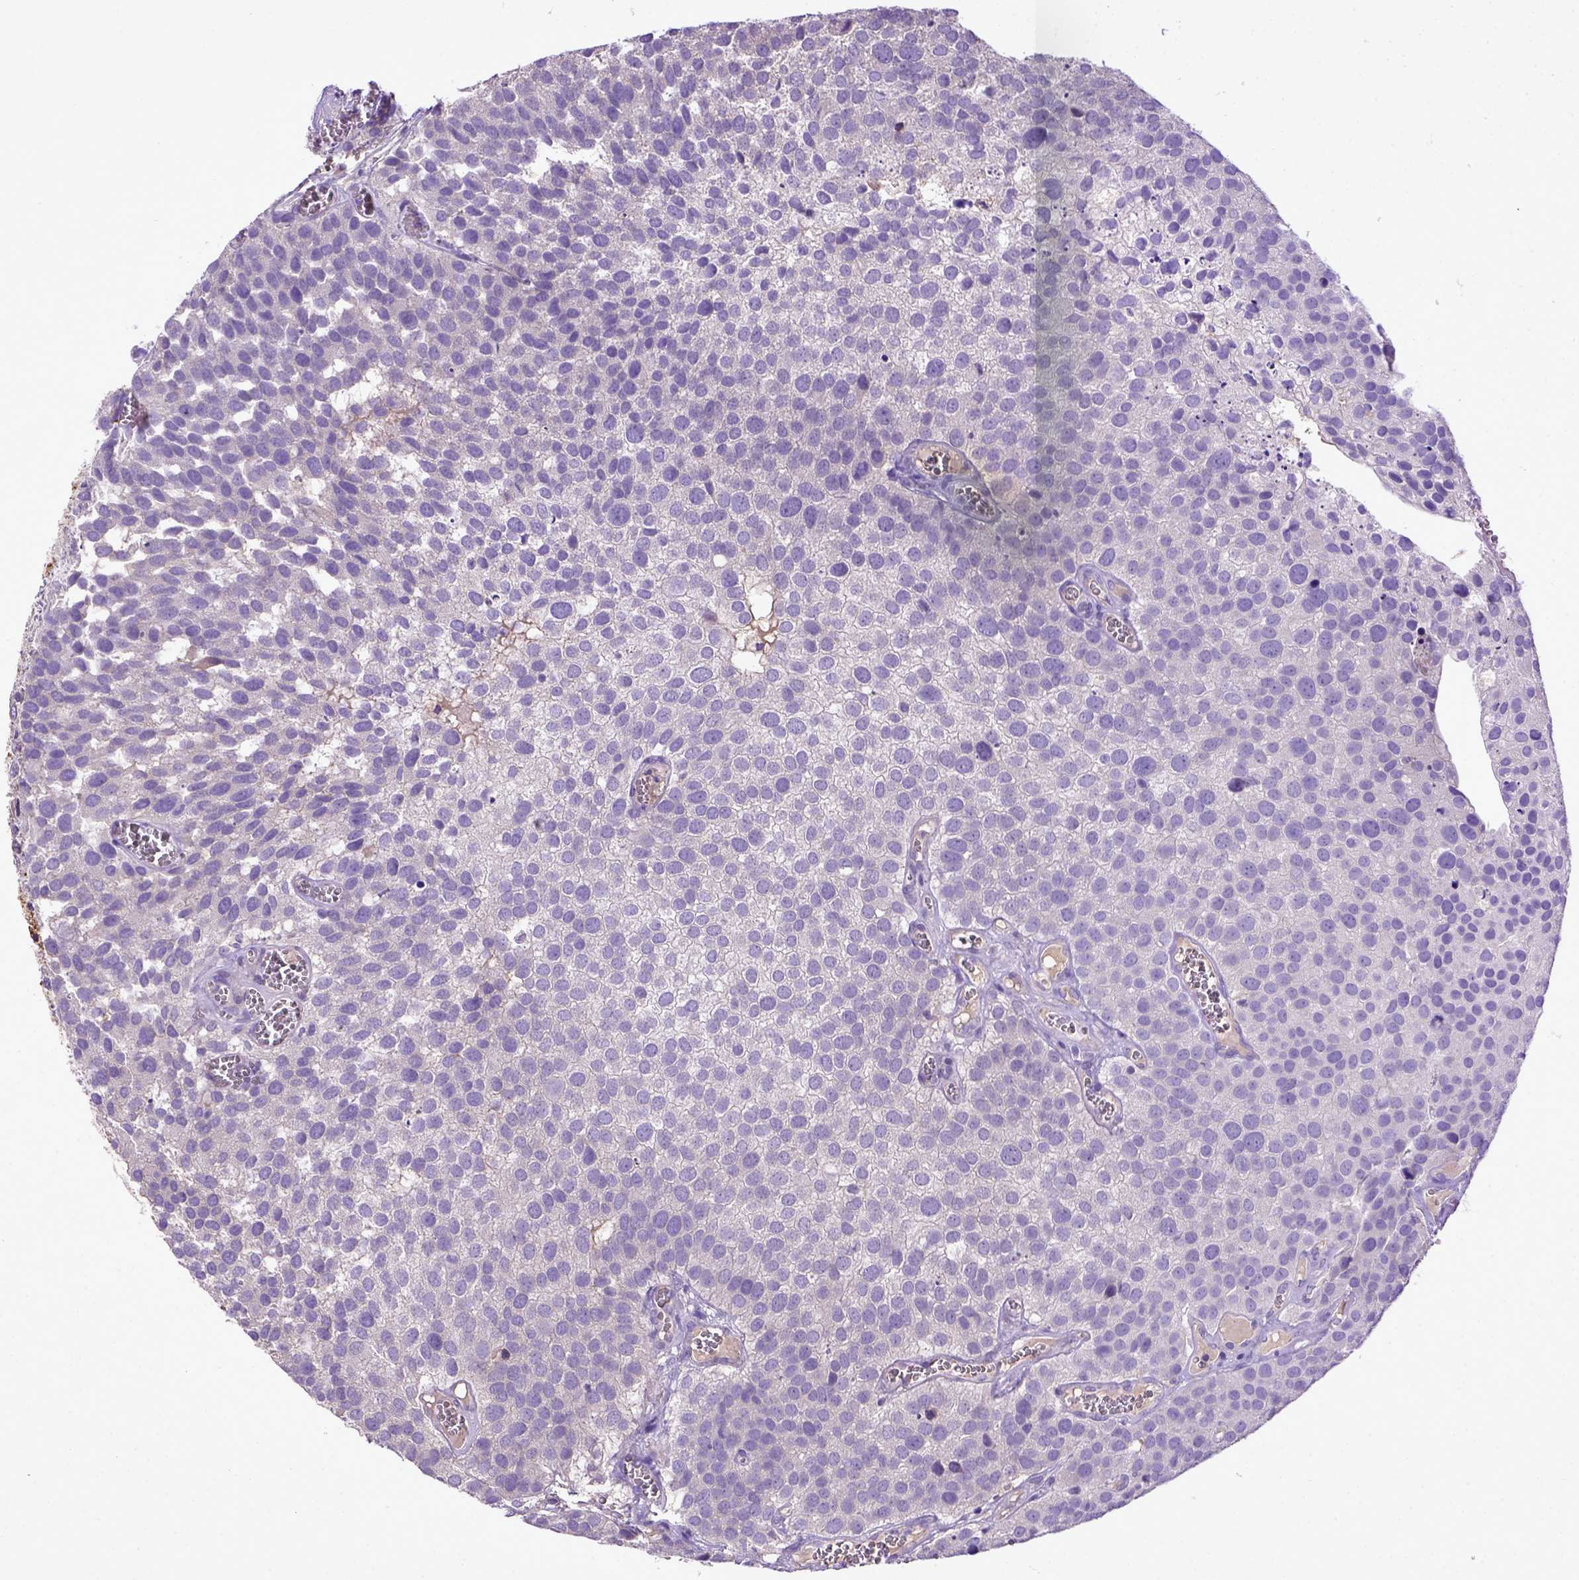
{"staining": {"intensity": "negative", "quantity": "none", "location": "none"}, "tissue": "urothelial cancer", "cell_type": "Tumor cells", "image_type": "cancer", "snomed": [{"axis": "morphology", "description": "Urothelial carcinoma, Low grade"}, {"axis": "topography", "description": "Urinary bladder"}], "caption": "Immunohistochemical staining of urothelial cancer displays no significant staining in tumor cells.", "gene": "DEPDC1B", "patient": {"sex": "female", "age": 69}}